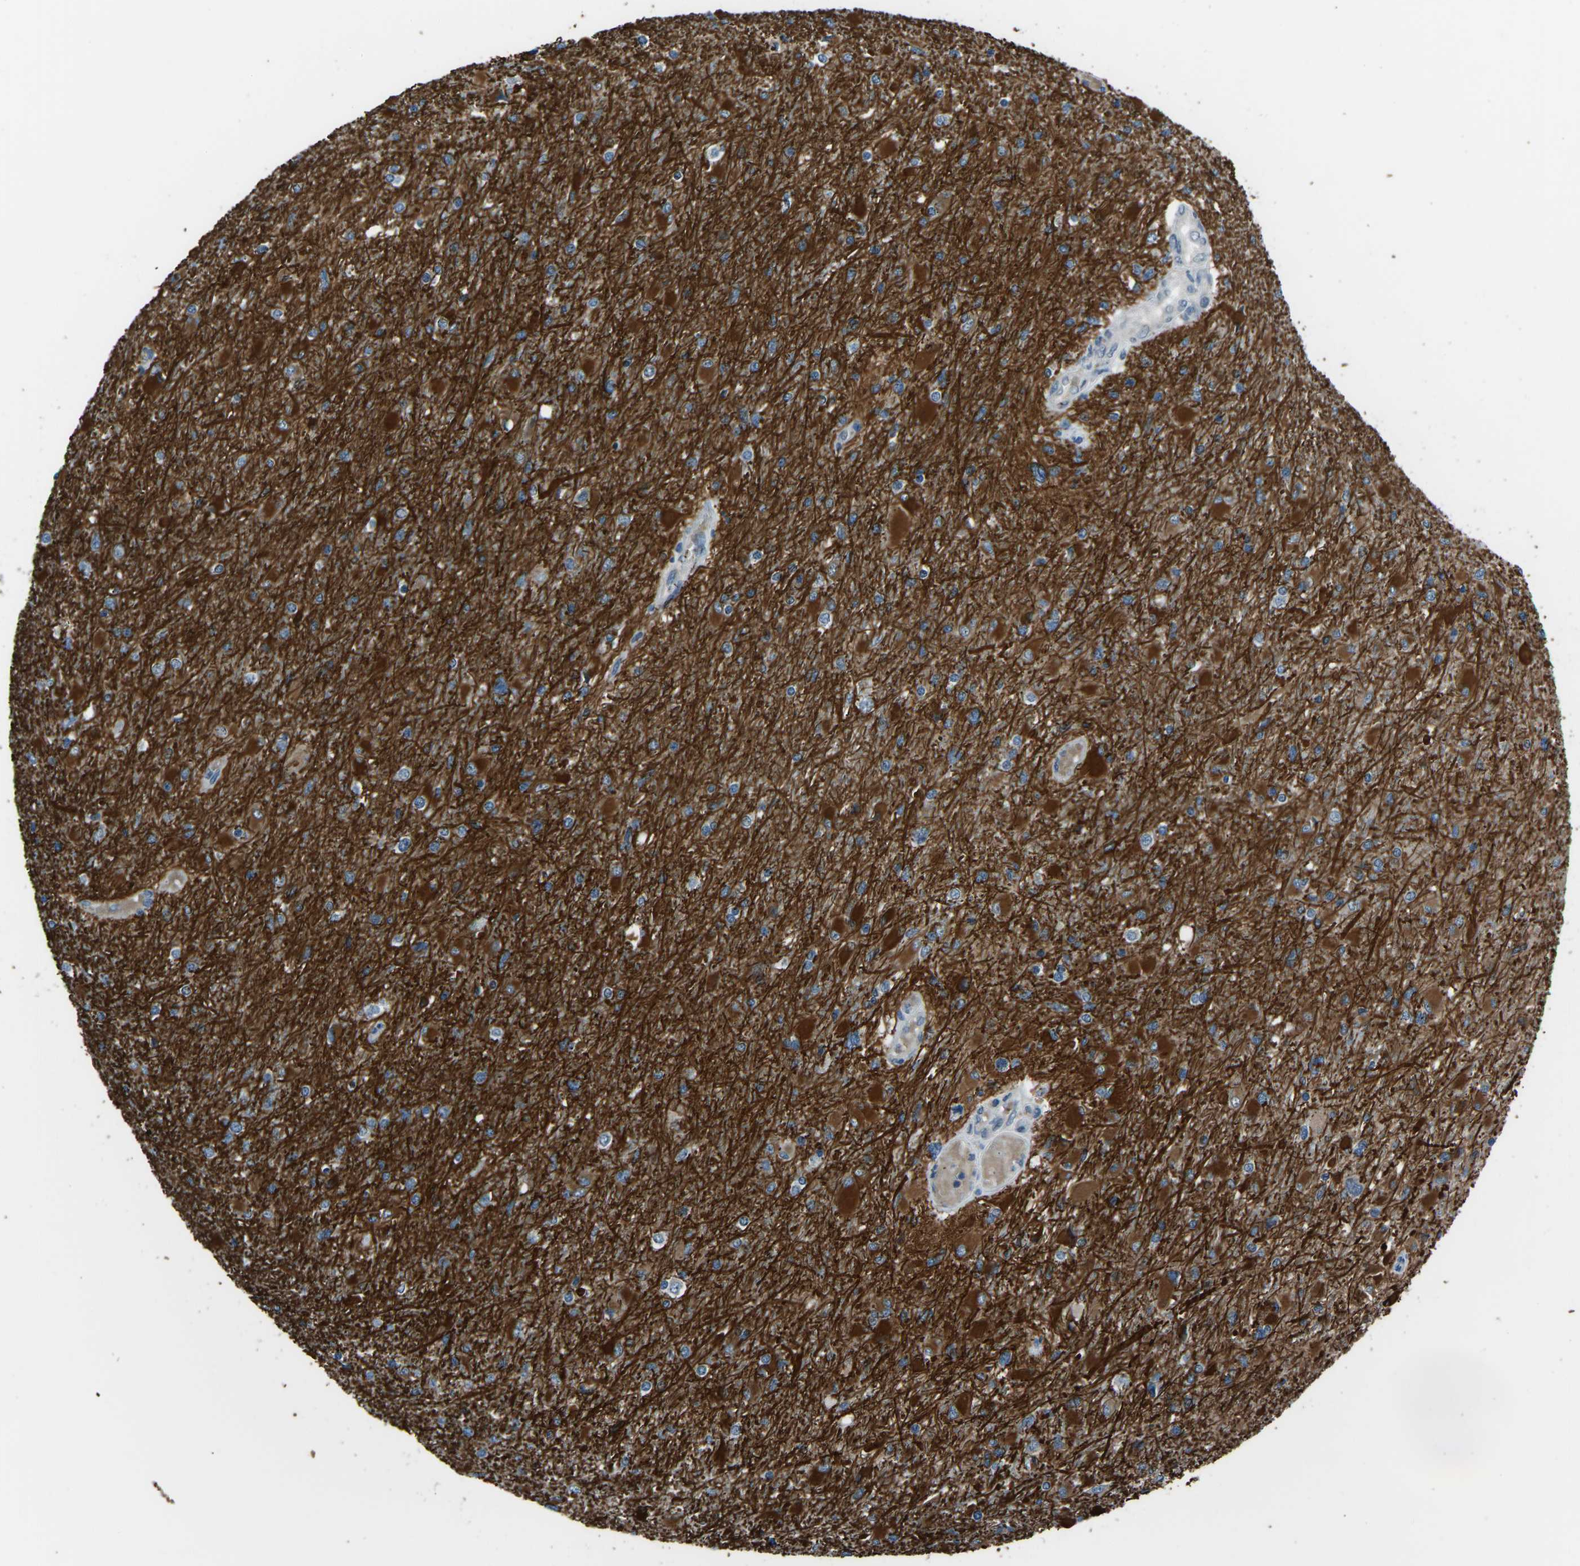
{"staining": {"intensity": "strong", "quantity": "25%-75%", "location": "cytoplasmic/membranous"}, "tissue": "glioma", "cell_type": "Tumor cells", "image_type": "cancer", "snomed": [{"axis": "morphology", "description": "Glioma, malignant, High grade"}, {"axis": "topography", "description": "Cerebral cortex"}], "caption": "Glioma tissue shows strong cytoplasmic/membranous staining in about 25%-75% of tumor cells The staining is performed using DAB (3,3'-diaminobenzidine) brown chromogen to label protein expression. The nuclei are counter-stained blue using hematoxylin.", "gene": "CDK2AP1", "patient": {"sex": "female", "age": 36}}